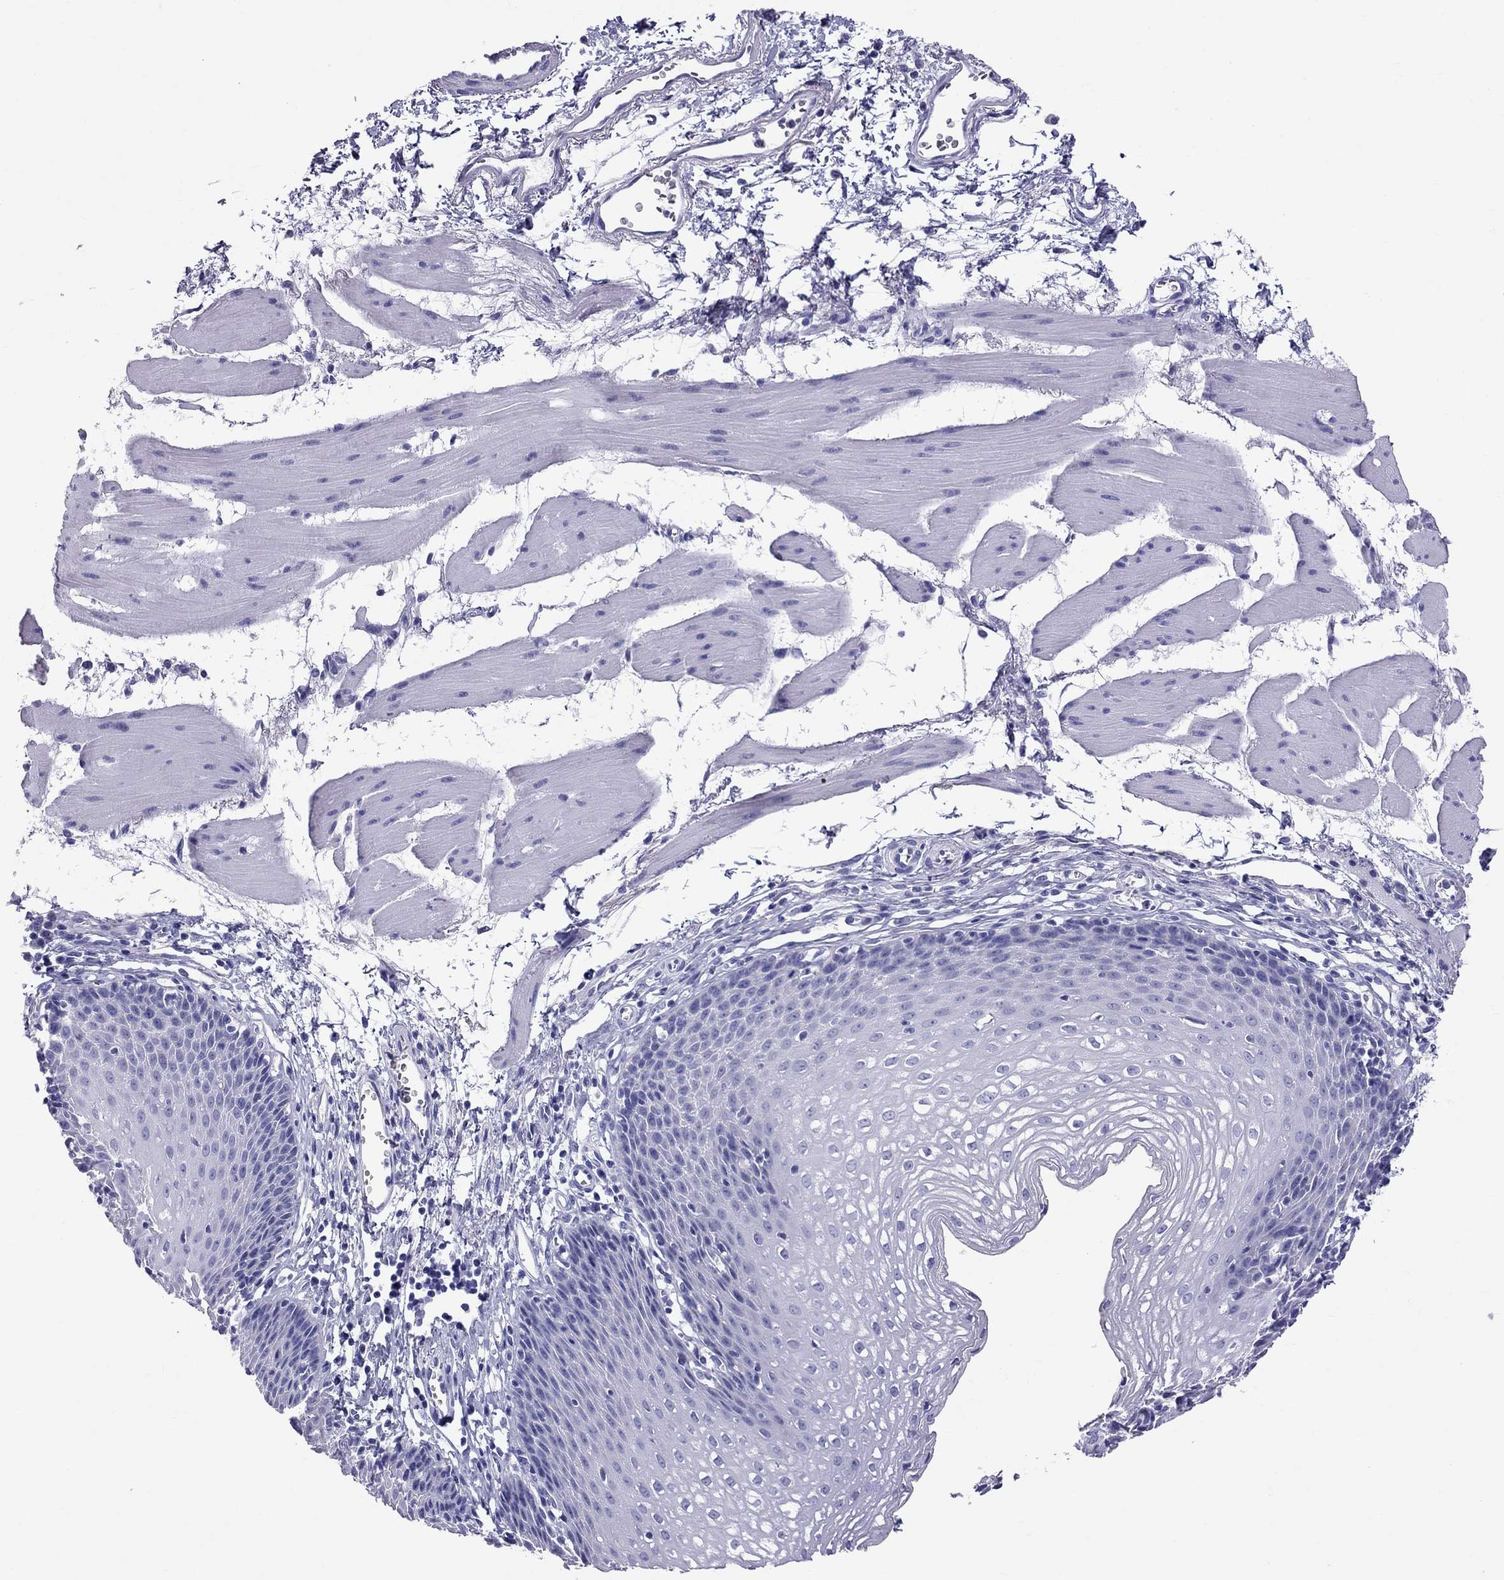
{"staining": {"intensity": "negative", "quantity": "none", "location": "none"}, "tissue": "esophagus", "cell_type": "Squamous epithelial cells", "image_type": "normal", "snomed": [{"axis": "morphology", "description": "Normal tissue, NOS"}, {"axis": "topography", "description": "Esophagus"}], "caption": "Photomicrograph shows no protein staining in squamous epithelial cells of benign esophagus.", "gene": "TTLL13", "patient": {"sex": "female", "age": 64}}